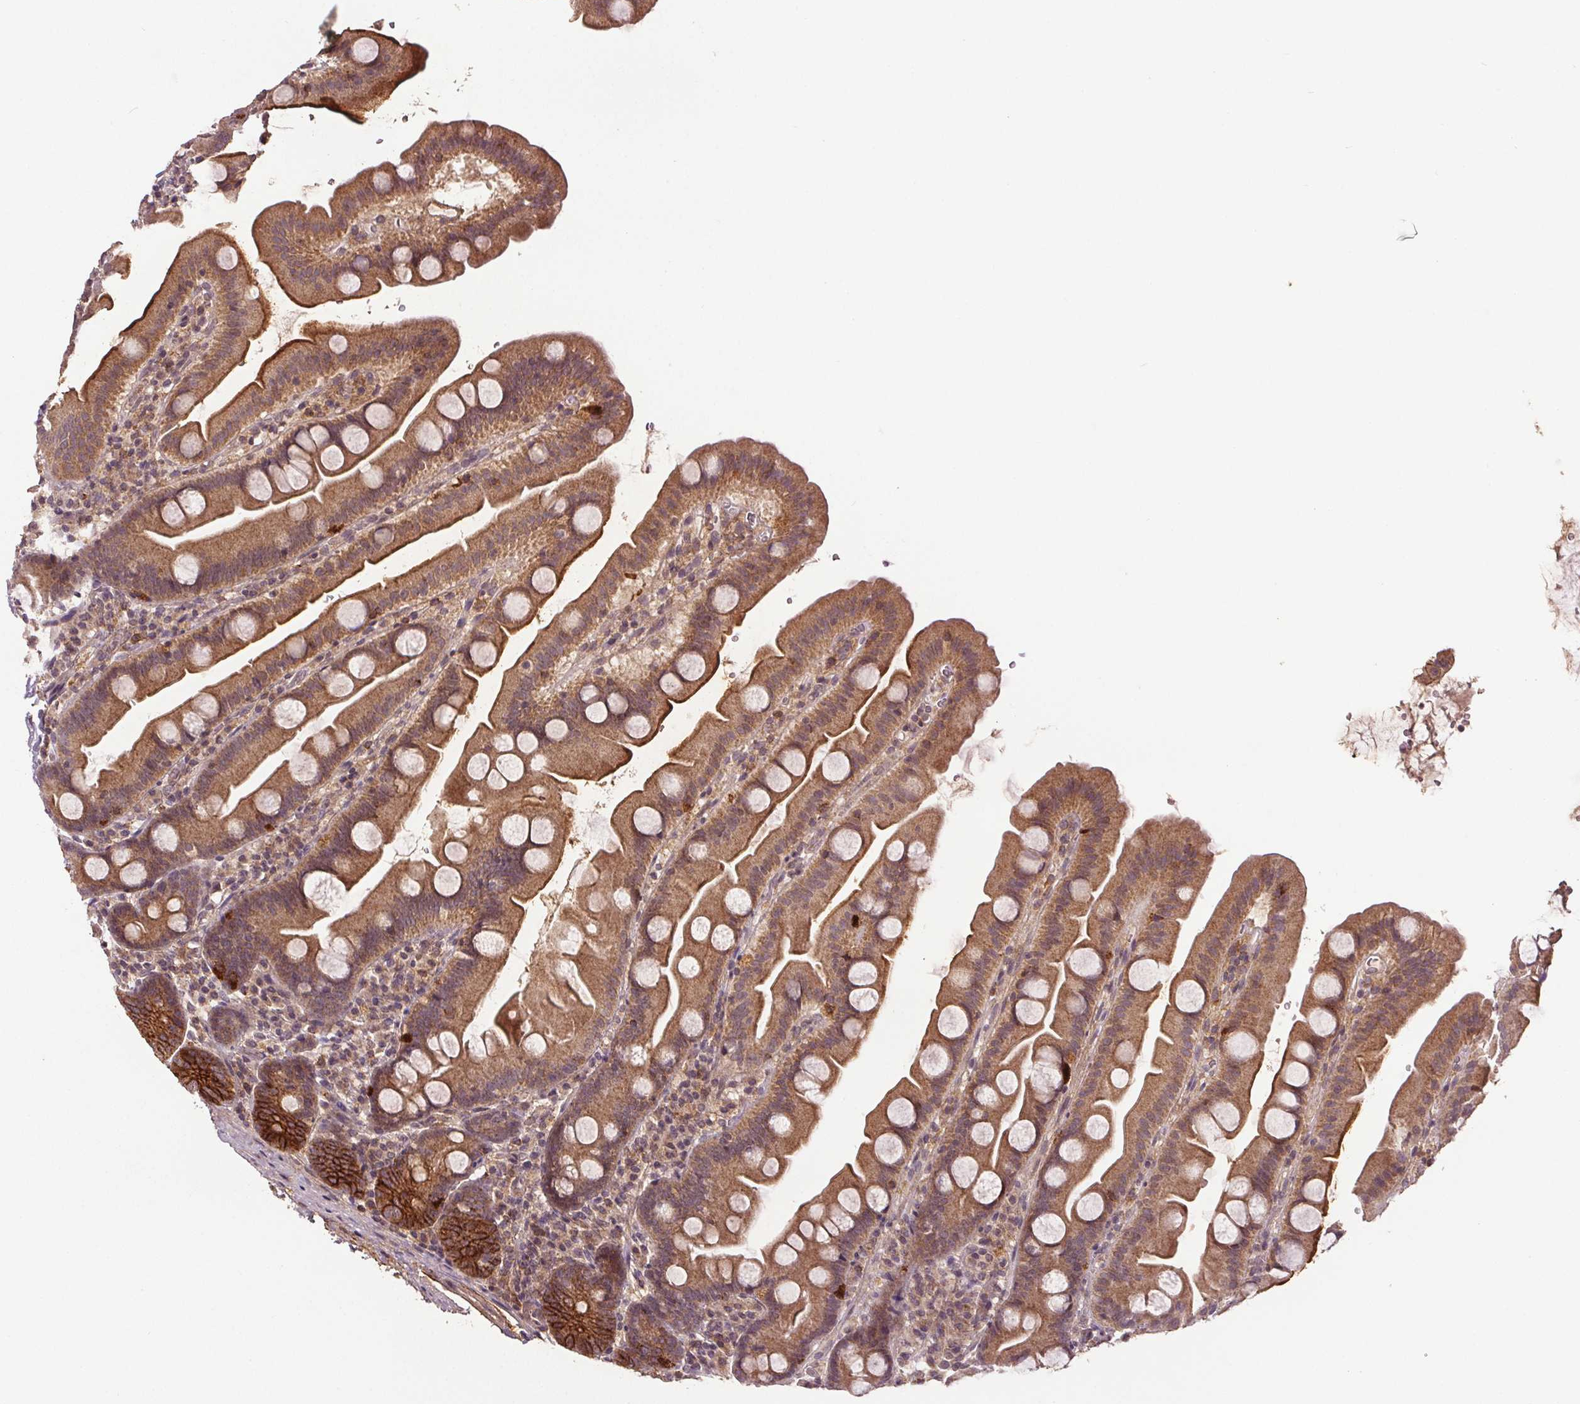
{"staining": {"intensity": "strong", "quantity": "25%-75%", "location": "cytoplasmic/membranous"}, "tissue": "small intestine", "cell_type": "Glandular cells", "image_type": "normal", "snomed": [{"axis": "morphology", "description": "Normal tissue, NOS"}, {"axis": "topography", "description": "Small intestine"}], "caption": "Protein expression analysis of unremarkable small intestine shows strong cytoplasmic/membranous staining in about 25%-75% of glandular cells.", "gene": "EPHB3", "patient": {"sex": "female", "age": 68}}